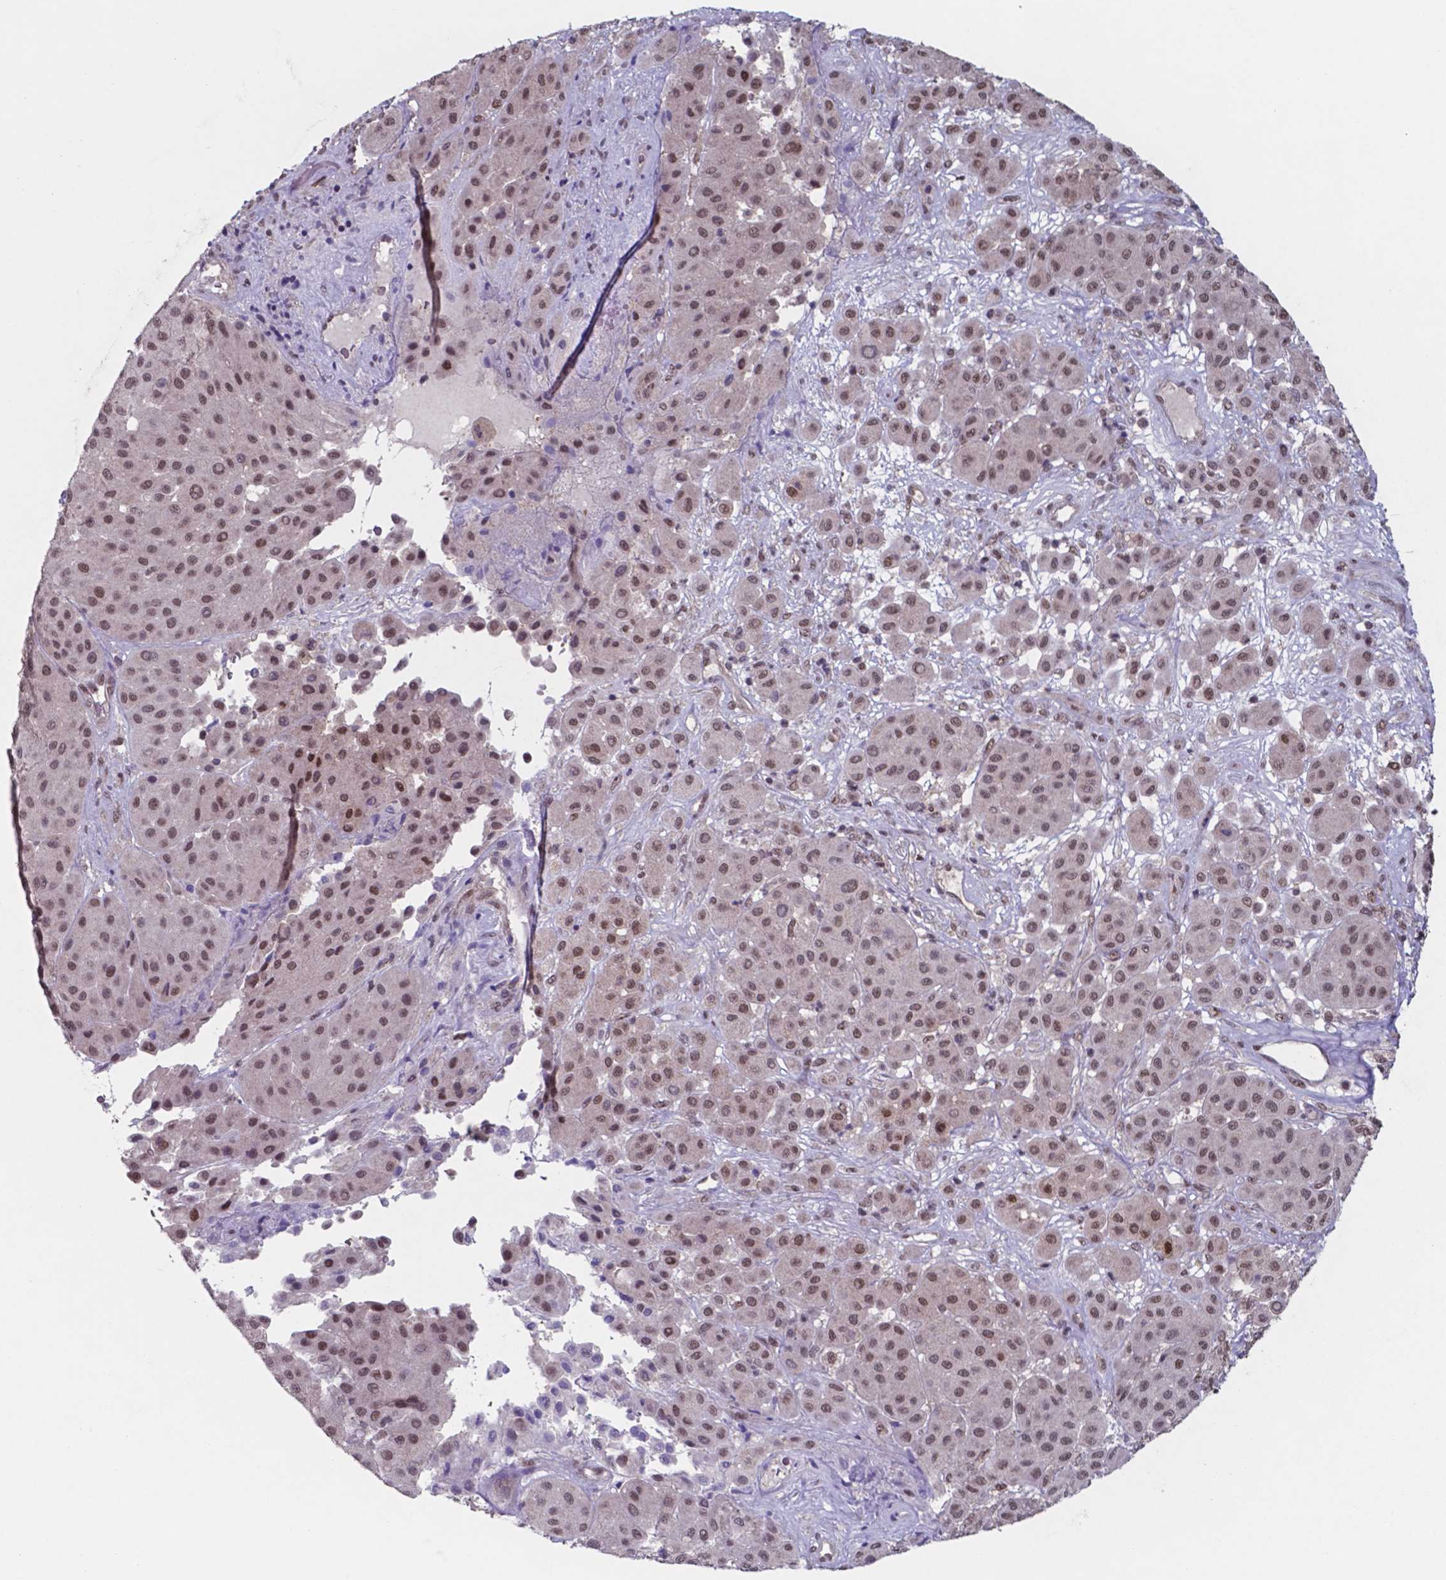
{"staining": {"intensity": "moderate", "quantity": ">75%", "location": "nuclear"}, "tissue": "melanoma", "cell_type": "Tumor cells", "image_type": "cancer", "snomed": [{"axis": "morphology", "description": "Malignant melanoma, Metastatic site"}, {"axis": "topography", "description": "Smooth muscle"}], "caption": "This photomicrograph exhibits melanoma stained with immunohistochemistry to label a protein in brown. The nuclear of tumor cells show moderate positivity for the protein. Nuclei are counter-stained blue.", "gene": "UBA1", "patient": {"sex": "male", "age": 41}}